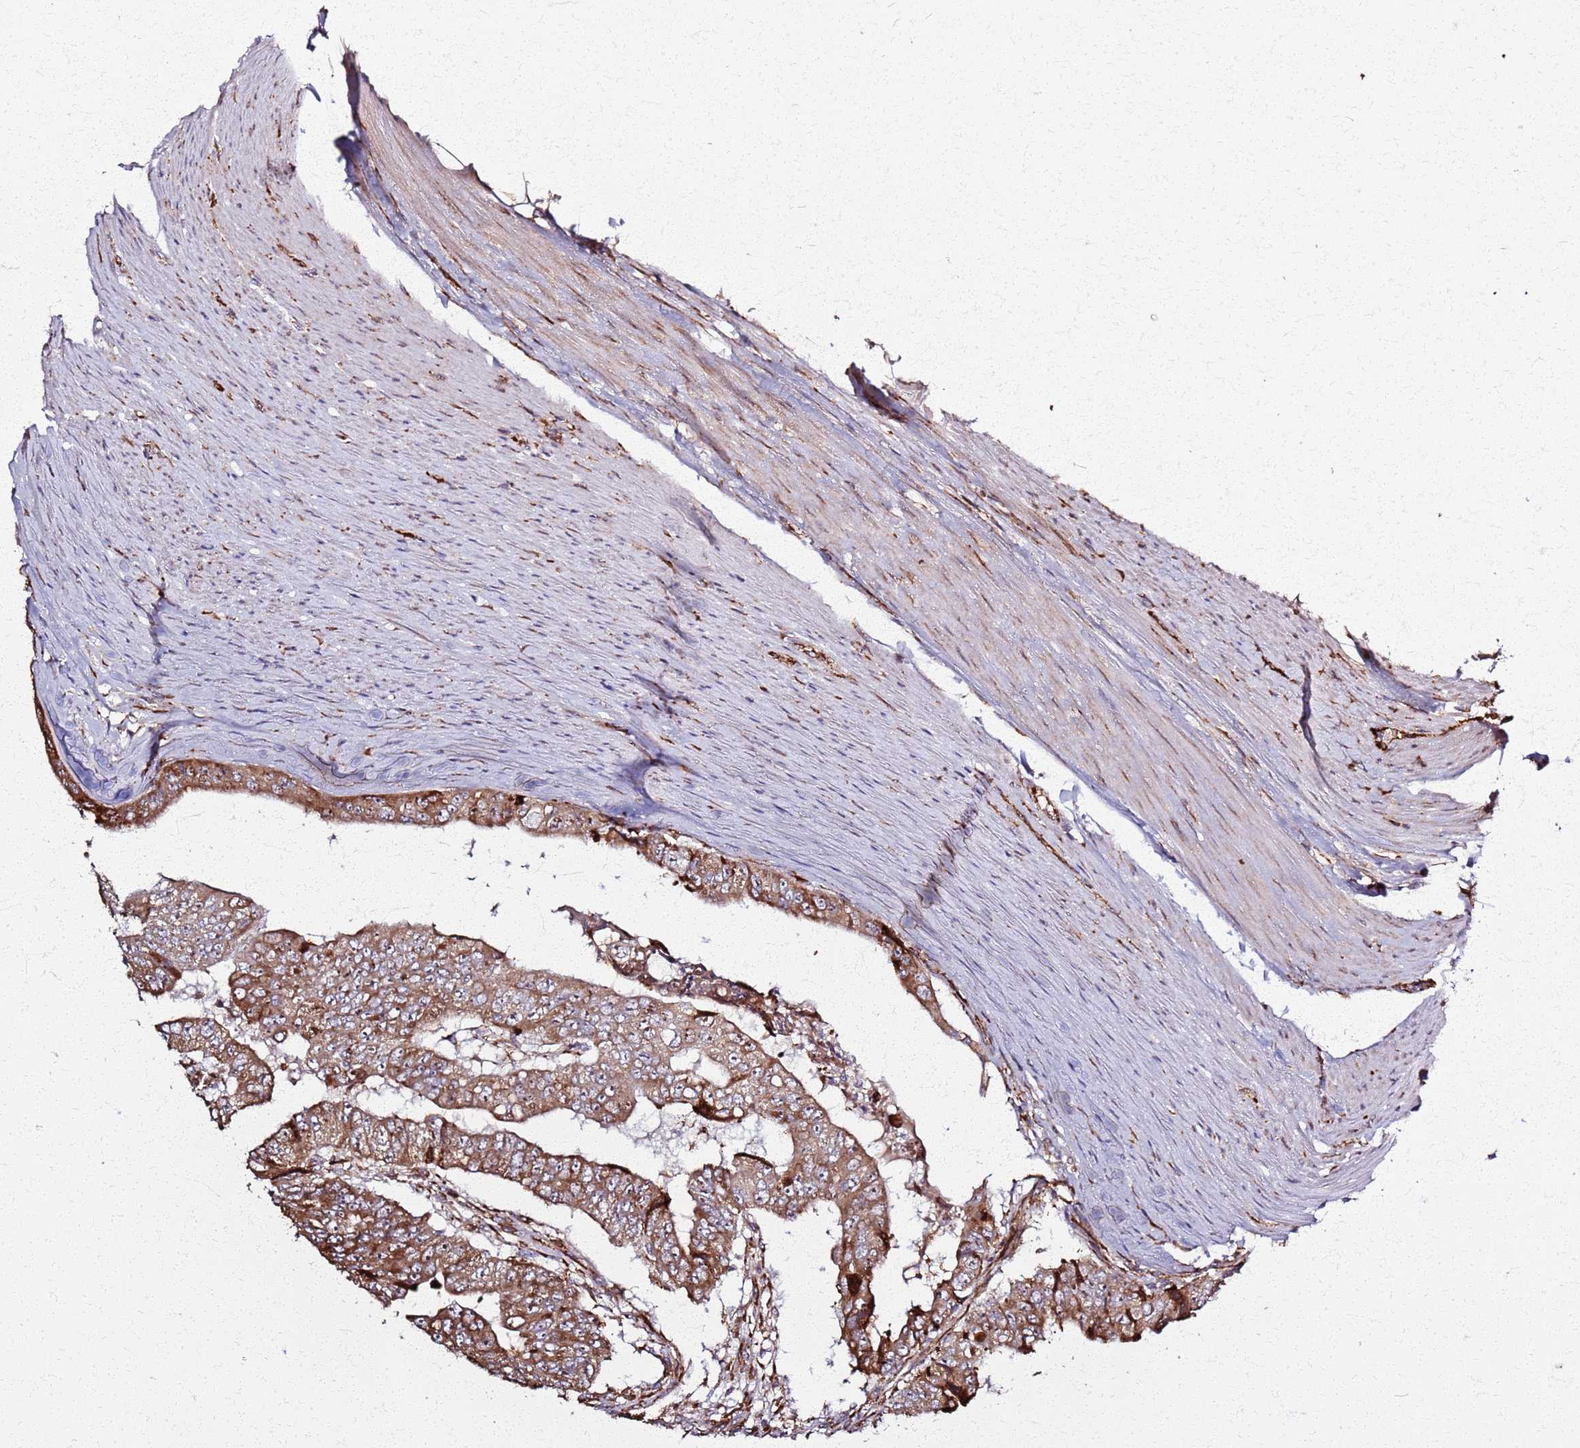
{"staining": {"intensity": "moderate", "quantity": ">75%", "location": "cytoplasmic/membranous,nuclear"}, "tissue": "colorectal cancer", "cell_type": "Tumor cells", "image_type": "cancer", "snomed": [{"axis": "morphology", "description": "Adenocarcinoma, NOS"}, {"axis": "topography", "description": "Colon"}], "caption": "Human colorectal cancer stained for a protein (brown) shows moderate cytoplasmic/membranous and nuclear positive expression in about >75% of tumor cells.", "gene": "KRI1", "patient": {"sex": "female", "age": 67}}